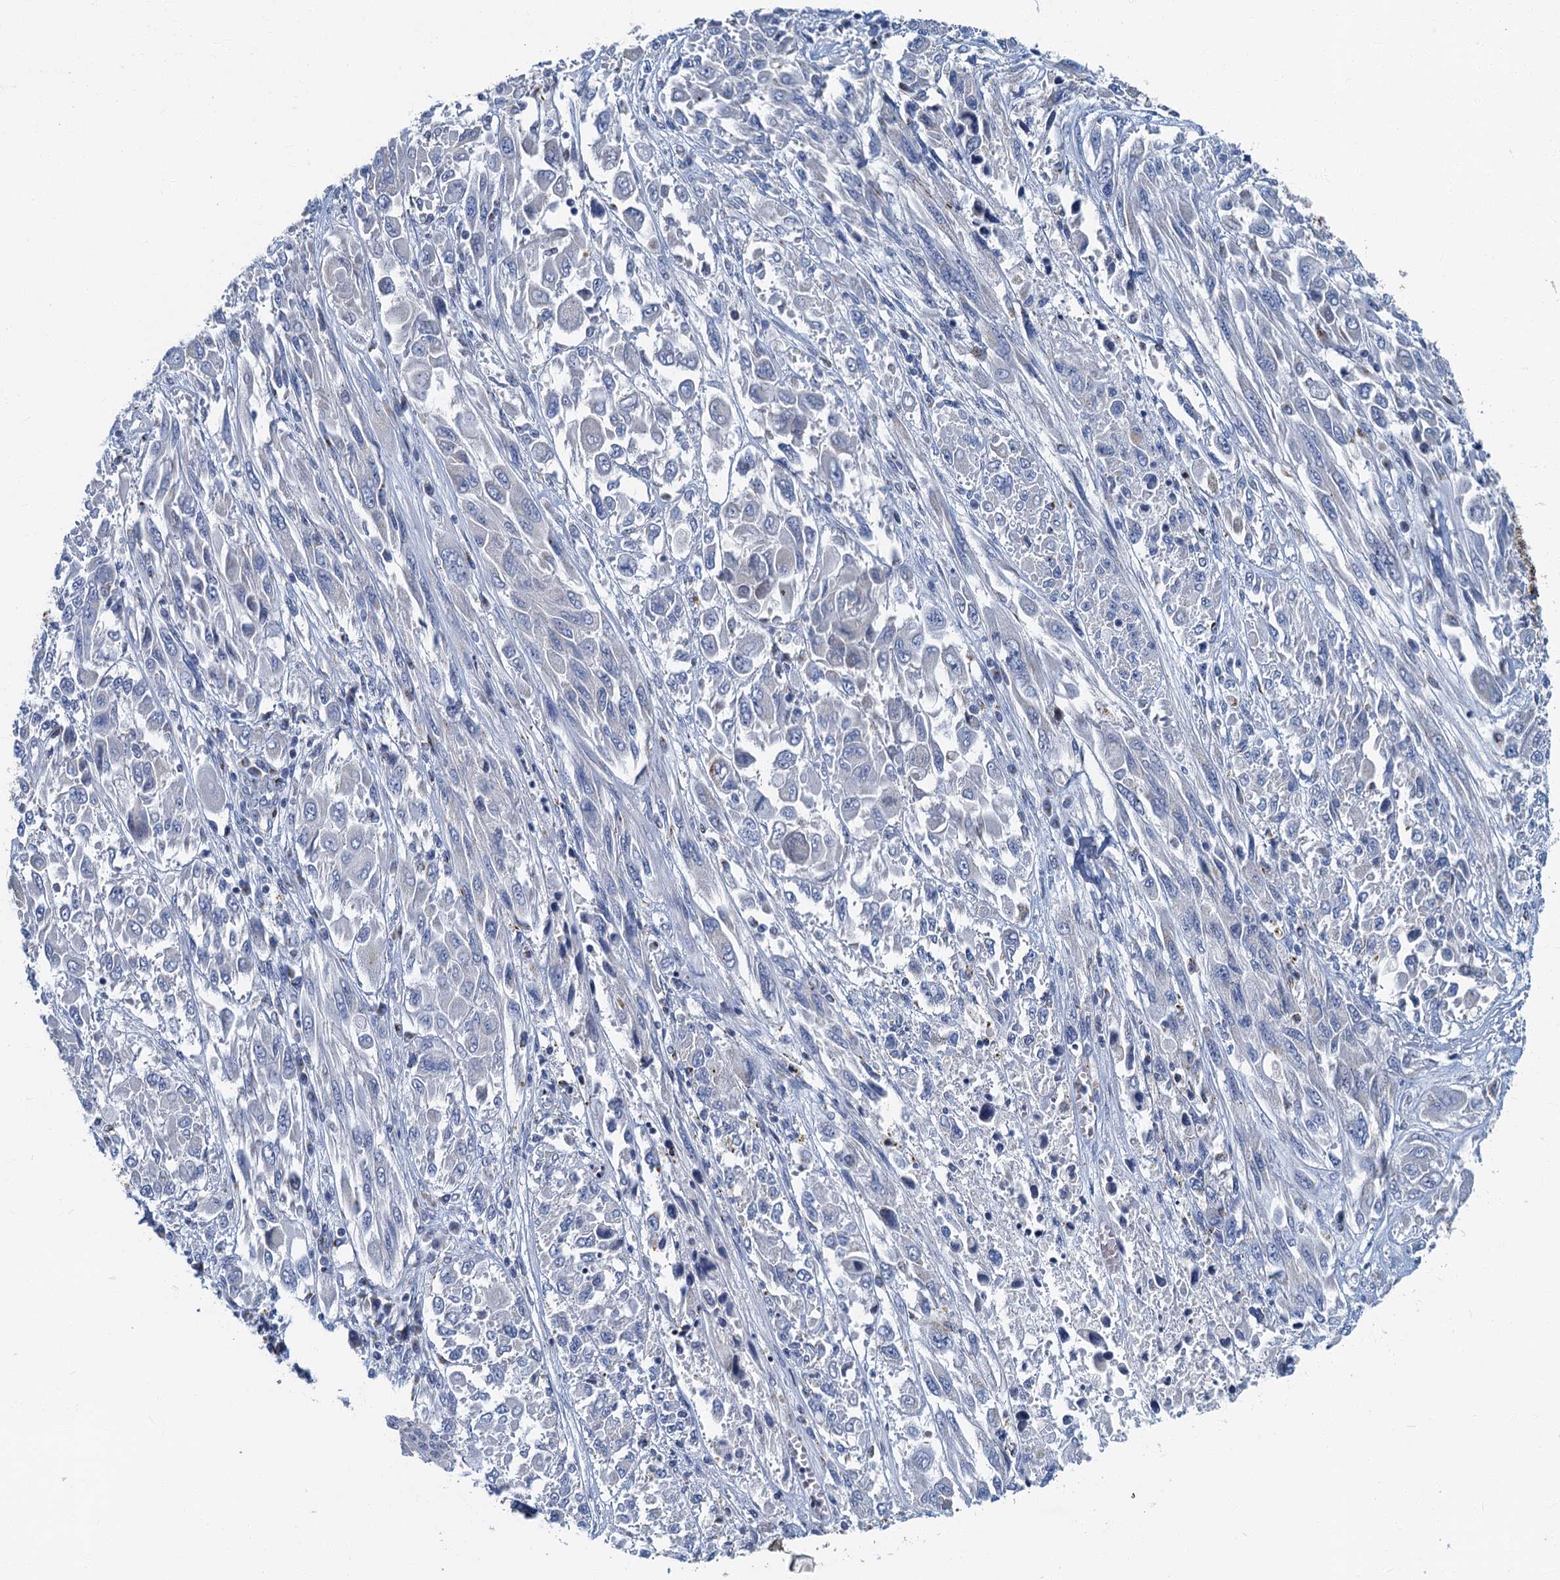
{"staining": {"intensity": "negative", "quantity": "none", "location": "none"}, "tissue": "melanoma", "cell_type": "Tumor cells", "image_type": "cancer", "snomed": [{"axis": "morphology", "description": "Malignant melanoma, NOS"}, {"axis": "topography", "description": "Skin"}], "caption": "Immunohistochemistry (IHC) photomicrograph of melanoma stained for a protein (brown), which demonstrates no expression in tumor cells.", "gene": "LYPD3", "patient": {"sex": "female", "age": 91}}